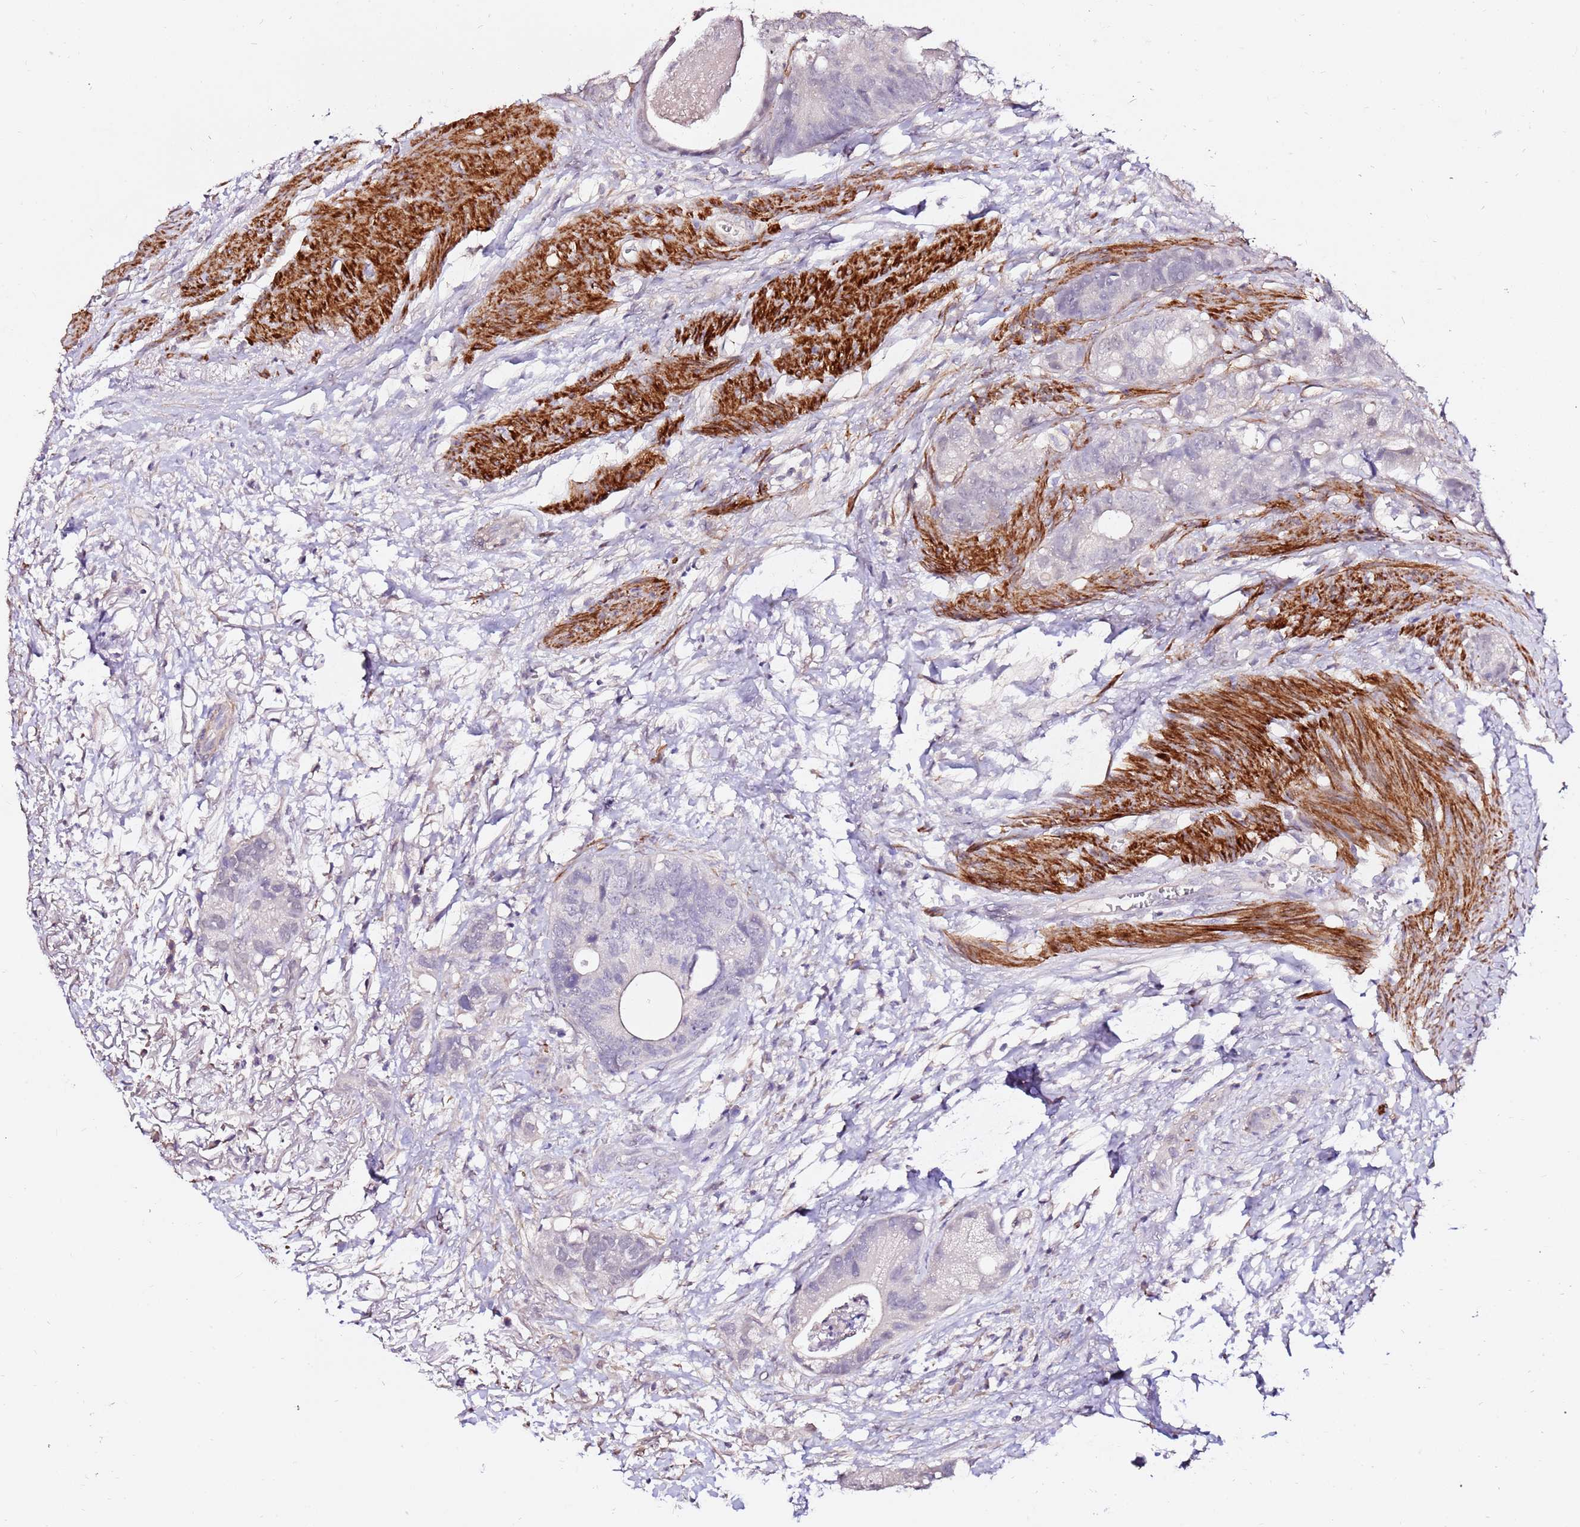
{"staining": {"intensity": "negative", "quantity": "none", "location": "none"}, "tissue": "colorectal cancer", "cell_type": "Tumor cells", "image_type": "cancer", "snomed": [{"axis": "morphology", "description": "Adenocarcinoma, NOS"}, {"axis": "topography", "description": "Colon"}], "caption": "Micrograph shows no protein positivity in tumor cells of colorectal adenocarcinoma tissue.", "gene": "ART5", "patient": {"sex": "female", "age": 57}}